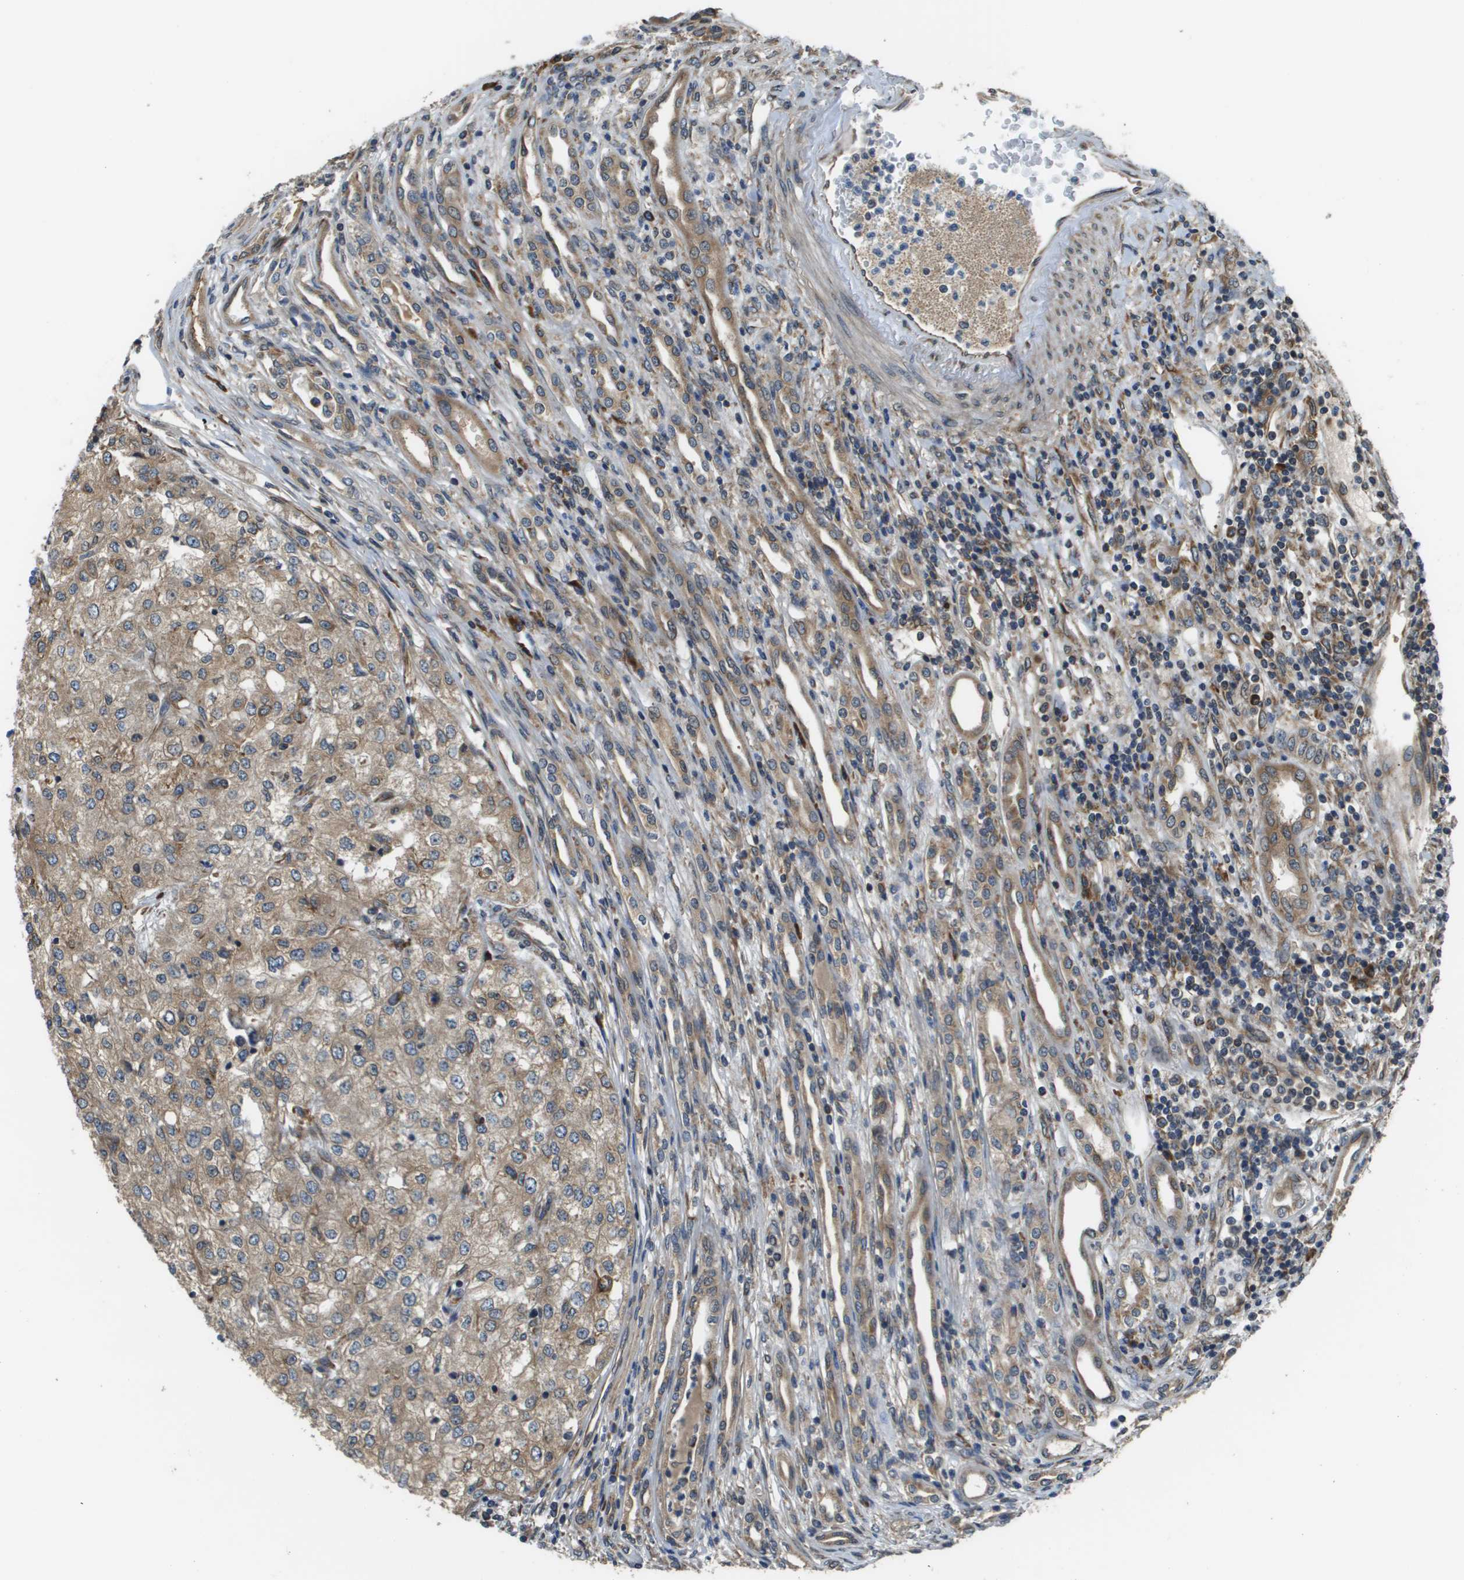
{"staining": {"intensity": "weak", "quantity": ">75%", "location": "cytoplasmic/membranous"}, "tissue": "renal cancer", "cell_type": "Tumor cells", "image_type": "cancer", "snomed": [{"axis": "morphology", "description": "Adenocarcinoma, NOS"}, {"axis": "topography", "description": "Kidney"}], "caption": "Protein expression analysis of renal cancer demonstrates weak cytoplasmic/membranous staining in approximately >75% of tumor cells.", "gene": "SEC62", "patient": {"sex": "female", "age": 54}}